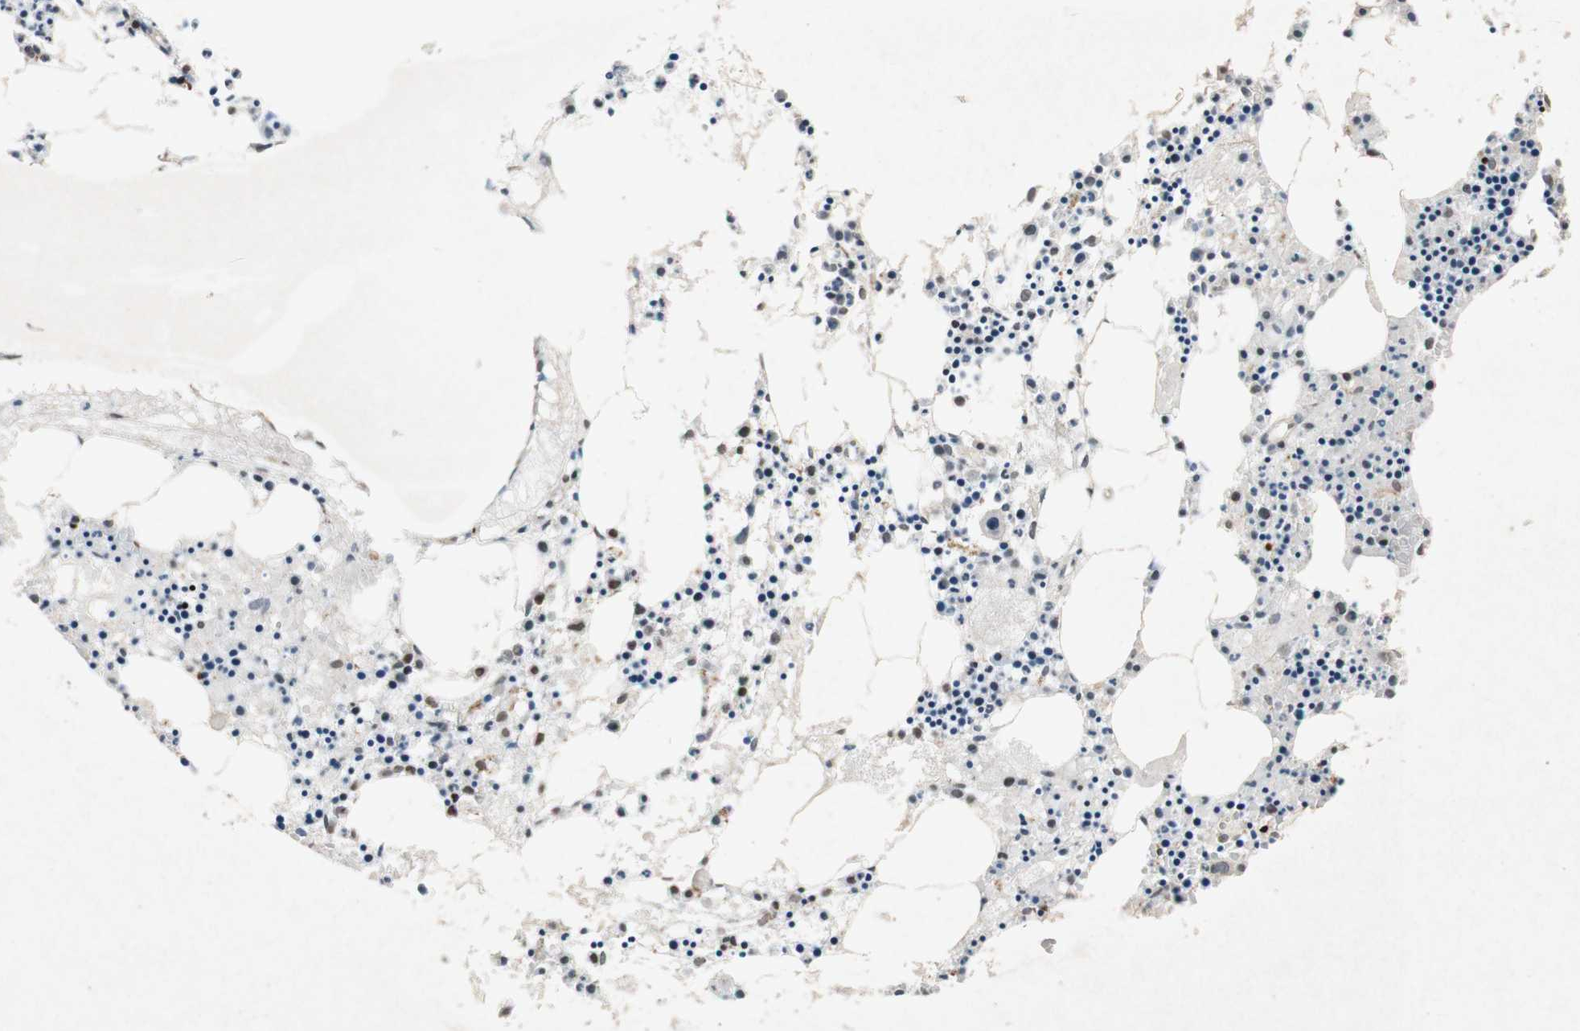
{"staining": {"intensity": "strong", "quantity": "25%-75%", "location": "nuclear"}, "tissue": "bone marrow", "cell_type": "Hematopoietic cells", "image_type": "normal", "snomed": [{"axis": "morphology", "description": "Normal tissue, NOS"}, {"axis": "morphology", "description": "Inflammation, NOS"}, {"axis": "topography", "description": "Bone marrow"}], "caption": "A micrograph of bone marrow stained for a protein demonstrates strong nuclear brown staining in hematopoietic cells.", "gene": "PLXNA1", "patient": {"sex": "male", "age": 14}}